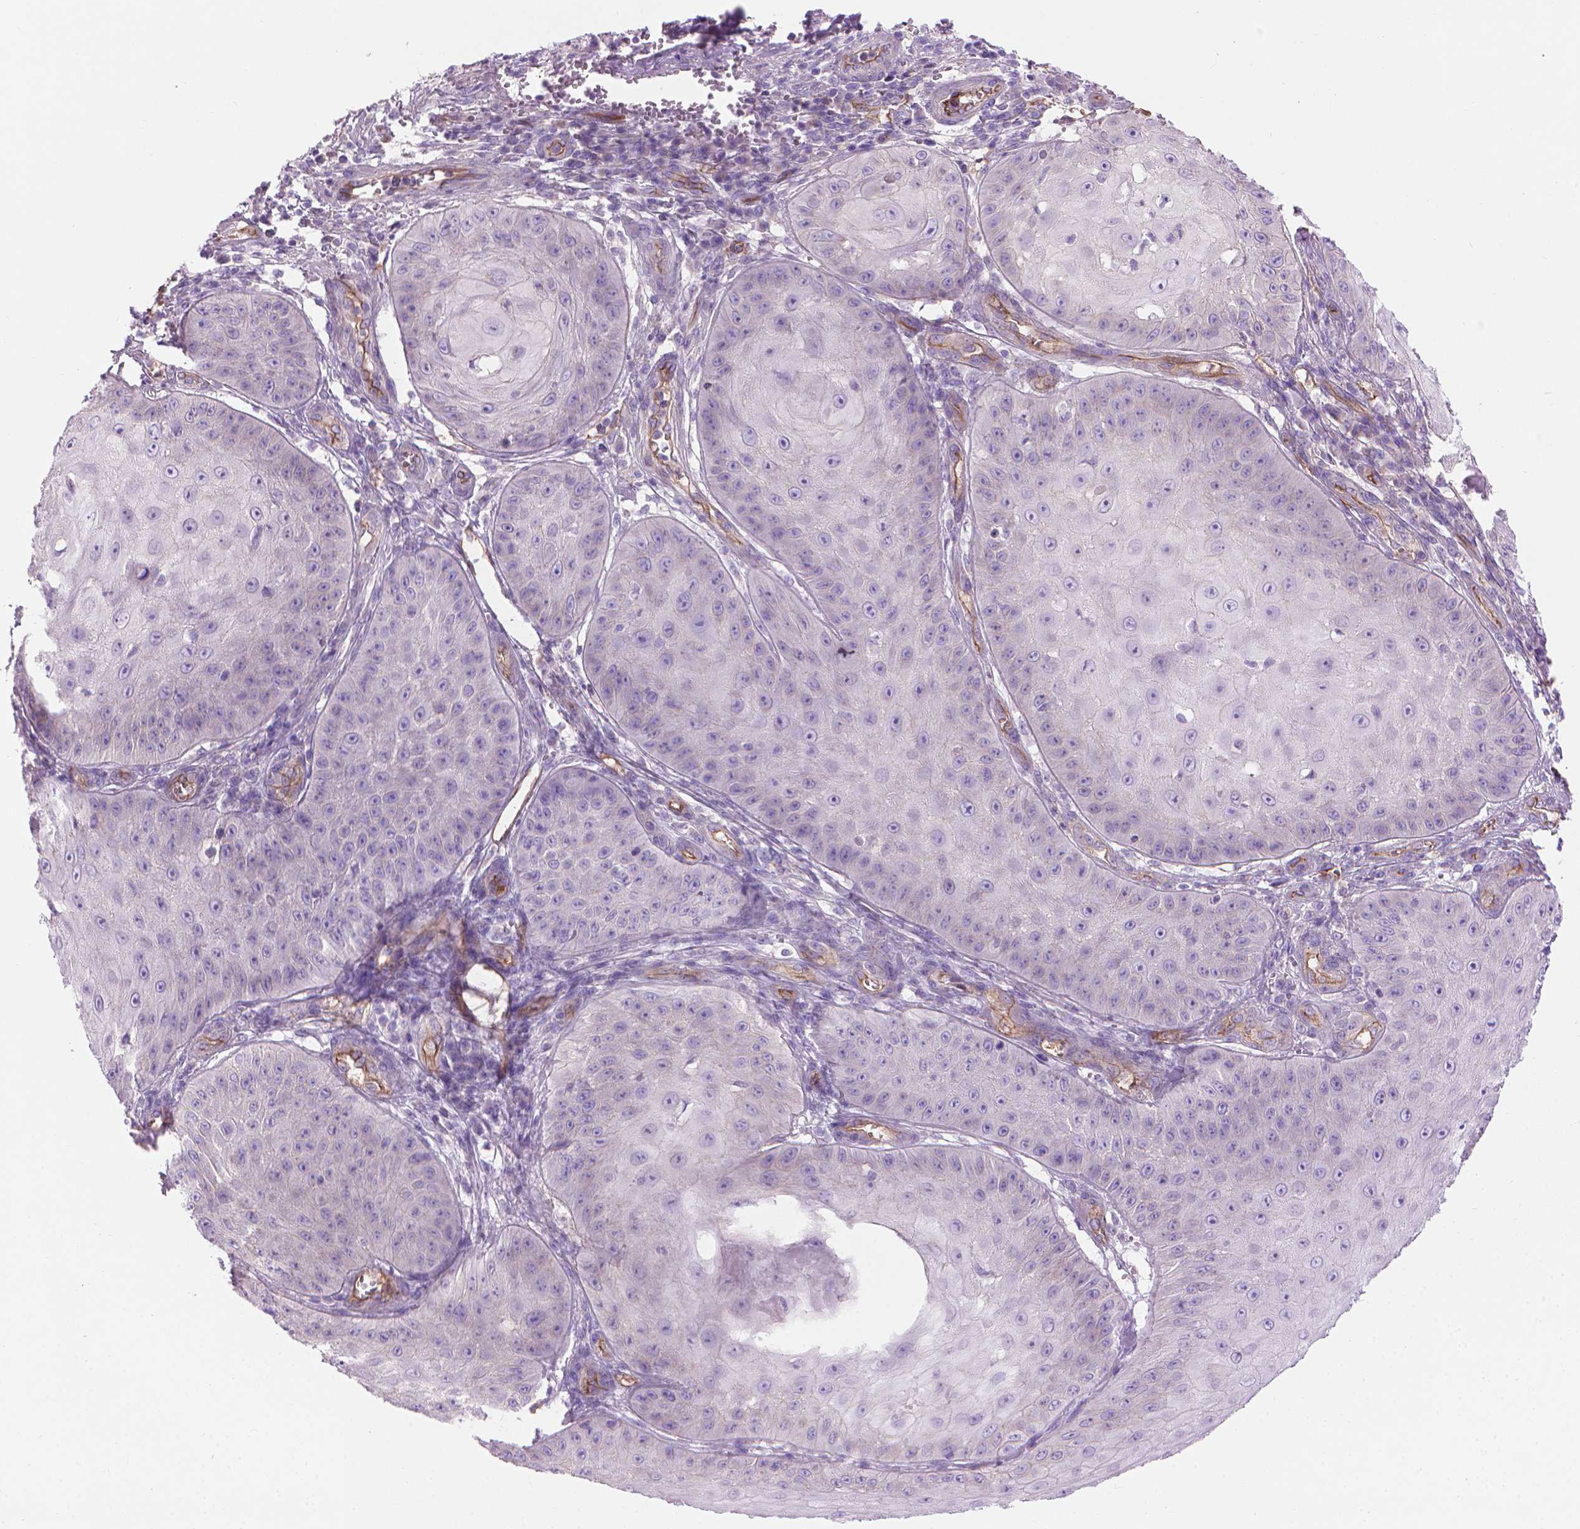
{"staining": {"intensity": "negative", "quantity": "none", "location": "none"}, "tissue": "skin cancer", "cell_type": "Tumor cells", "image_type": "cancer", "snomed": [{"axis": "morphology", "description": "Squamous cell carcinoma, NOS"}, {"axis": "topography", "description": "Skin"}], "caption": "DAB (3,3'-diaminobenzidine) immunohistochemical staining of human skin cancer (squamous cell carcinoma) demonstrates no significant positivity in tumor cells. Nuclei are stained in blue.", "gene": "TENT5A", "patient": {"sex": "male", "age": 70}}